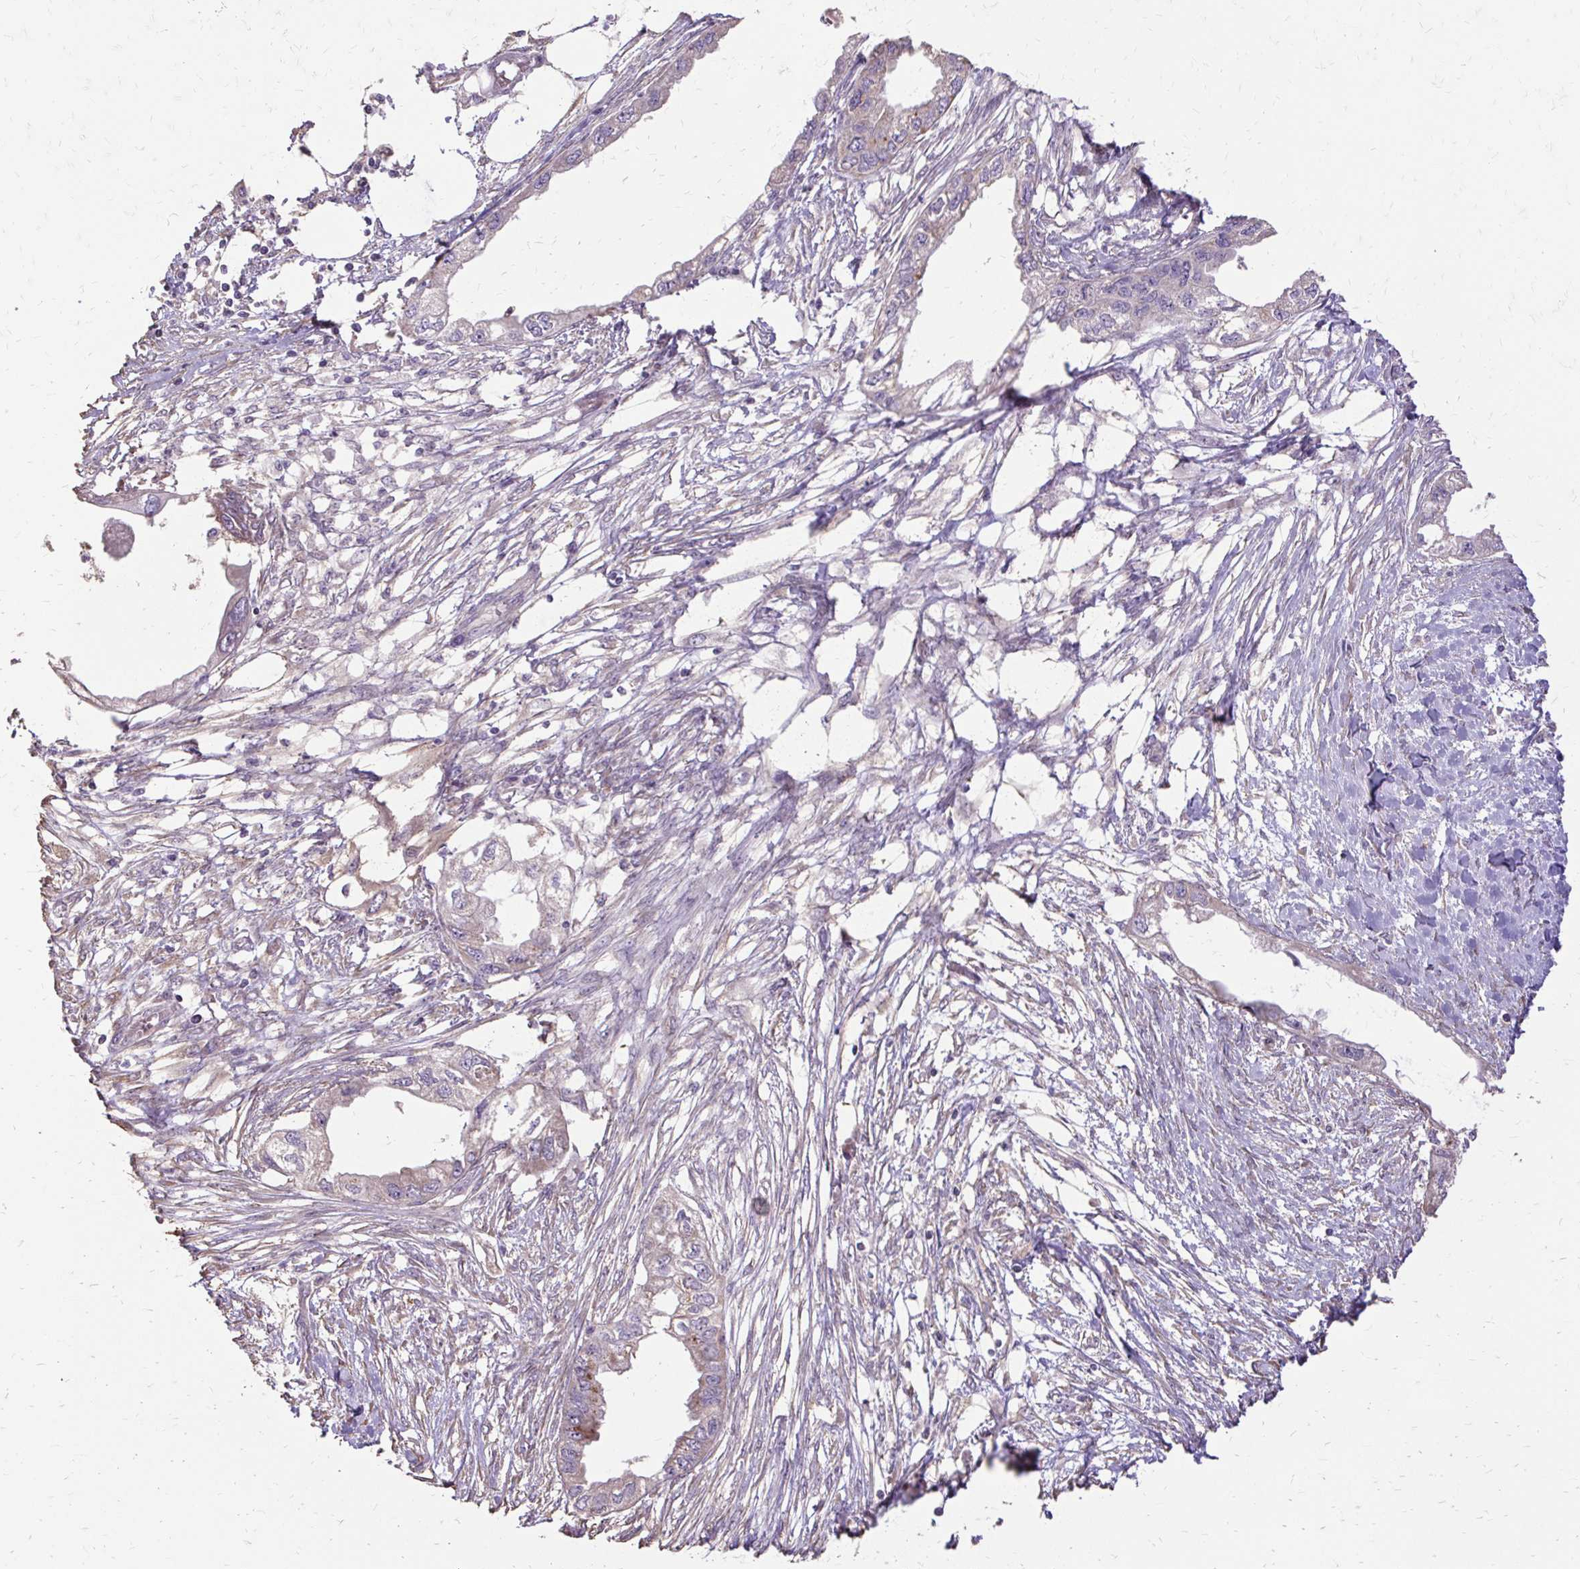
{"staining": {"intensity": "negative", "quantity": "none", "location": "none"}, "tissue": "endometrial cancer", "cell_type": "Tumor cells", "image_type": "cancer", "snomed": [{"axis": "morphology", "description": "Adenocarcinoma, NOS"}, {"axis": "morphology", "description": "Adenocarcinoma, metastatic, NOS"}, {"axis": "topography", "description": "Adipose tissue"}, {"axis": "topography", "description": "Endometrium"}], "caption": "The histopathology image displays no significant staining in tumor cells of endometrial cancer.", "gene": "MYORG", "patient": {"sex": "female", "age": 67}}